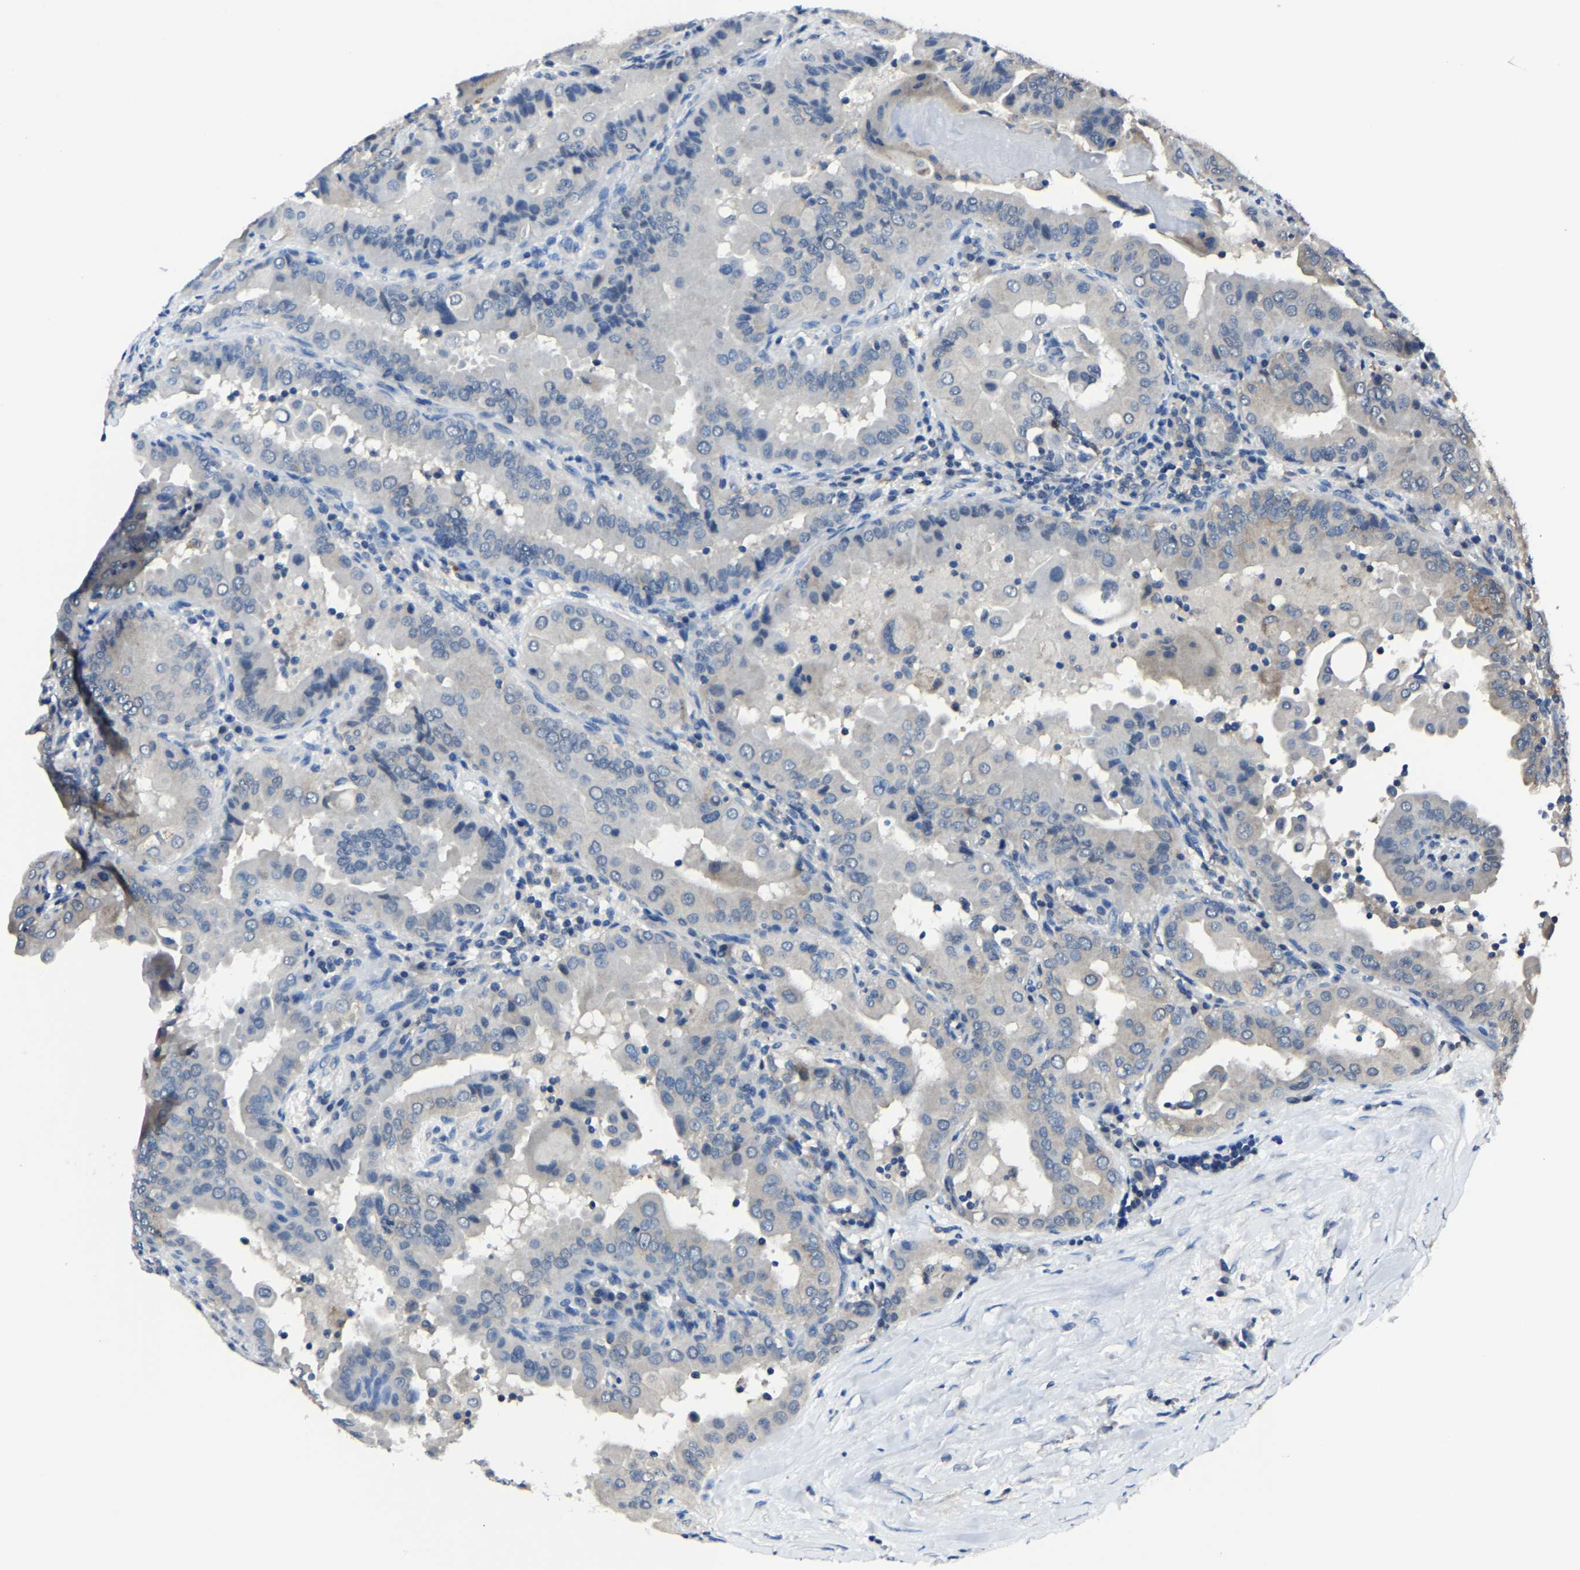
{"staining": {"intensity": "weak", "quantity": "<25%", "location": "cytoplasmic/membranous"}, "tissue": "thyroid cancer", "cell_type": "Tumor cells", "image_type": "cancer", "snomed": [{"axis": "morphology", "description": "Papillary adenocarcinoma, NOS"}, {"axis": "topography", "description": "Thyroid gland"}], "caption": "Image shows no significant protein expression in tumor cells of thyroid cancer. (DAB (3,3'-diaminobenzidine) immunohistochemistry, high magnification).", "gene": "STRBP", "patient": {"sex": "male", "age": 33}}